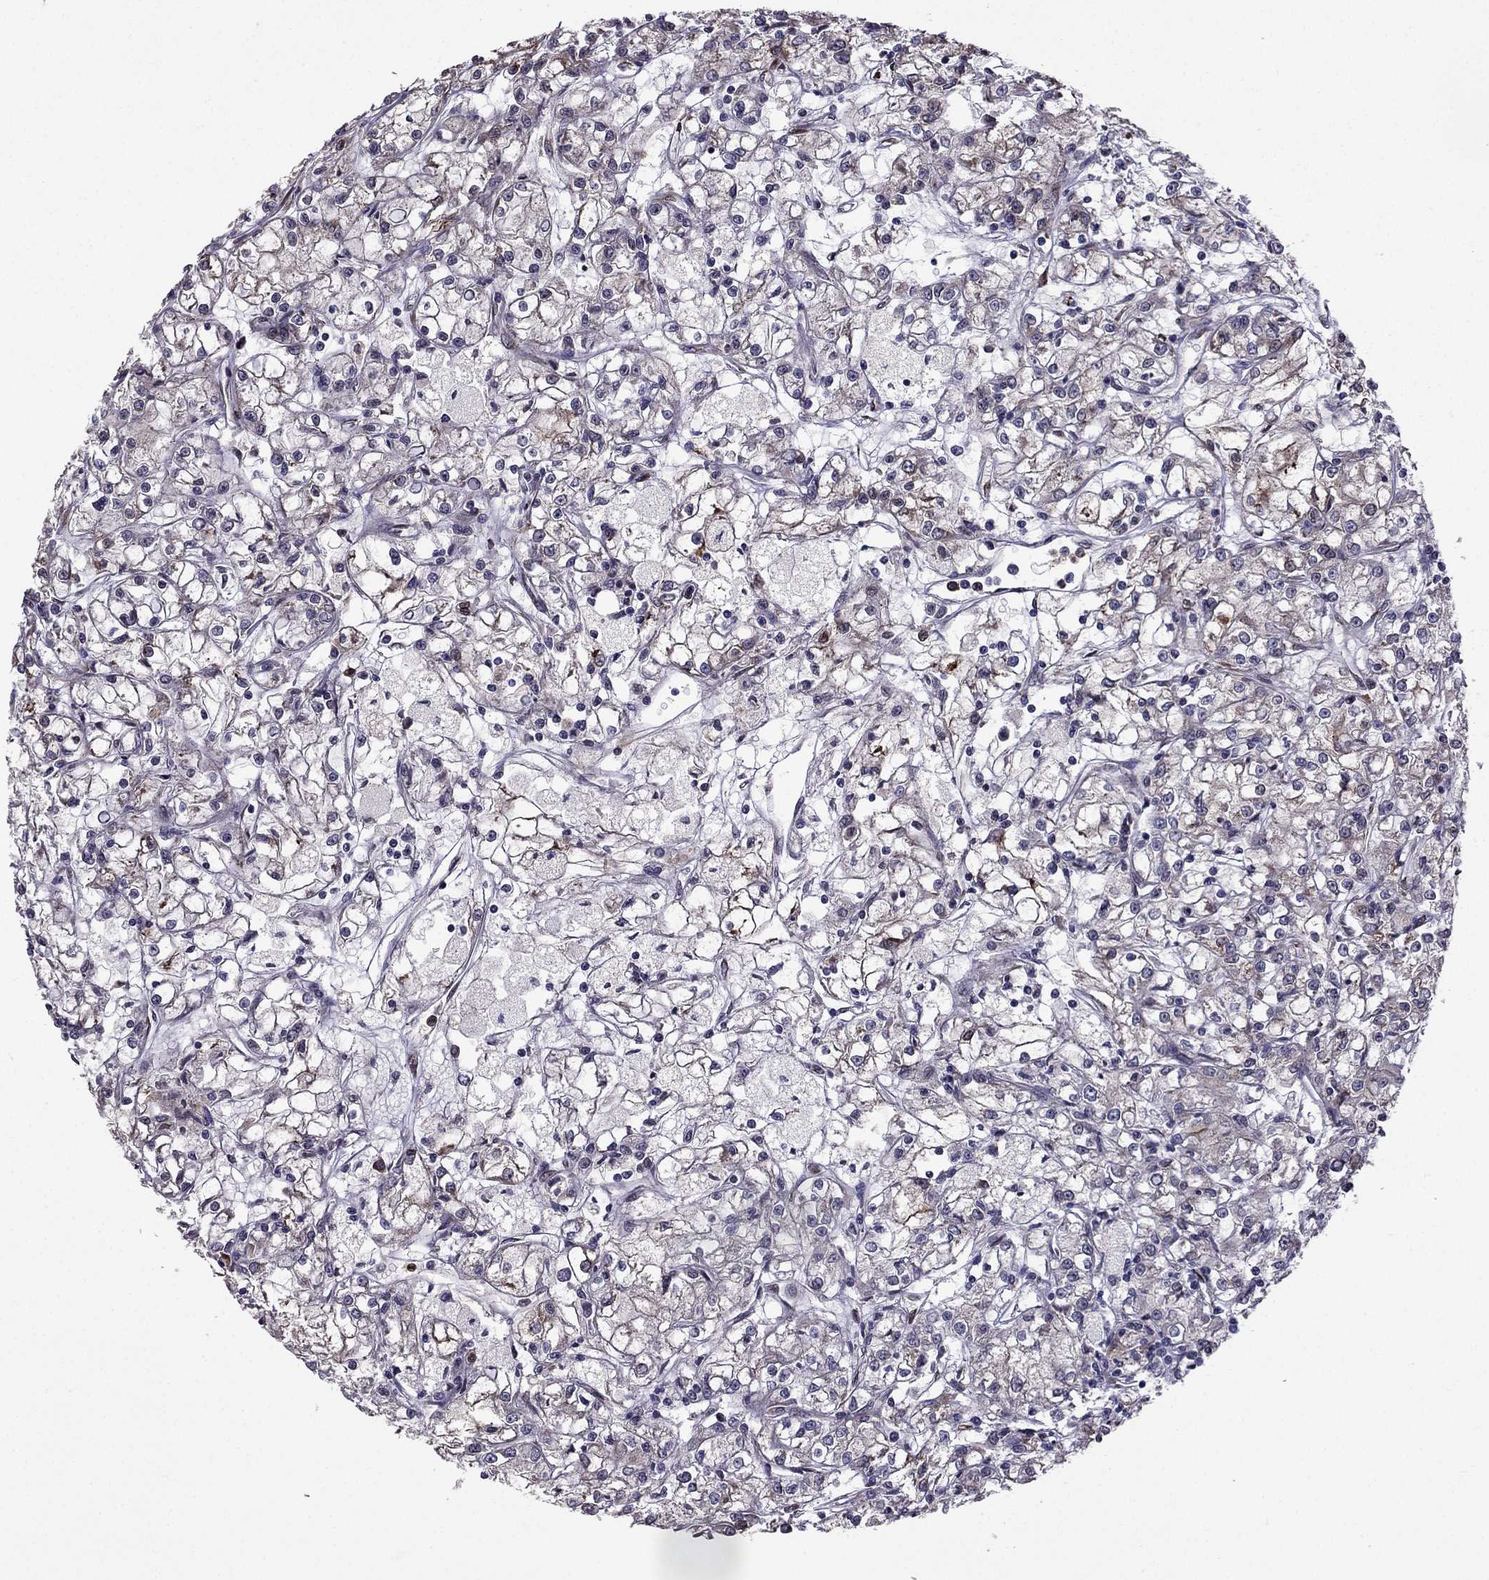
{"staining": {"intensity": "moderate", "quantity": "<25%", "location": "cytoplasmic/membranous"}, "tissue": "renal cancer", "cell_type": "Tumor cells", "image_type": "cancer", "snomed": [{"axis": "morphology", "description": "Adenocarcinoma, NOS"}, {"axis": "topography", "description": "Kidney"}], "caption": "Renal adenocarcinoma stained with a brown dye reveals moderate cytoplasmic/membranous positive positivity in about <25% of tumor cells.", "gene": "IKBIP", "patient": {"sex": "female", "age": 59}}